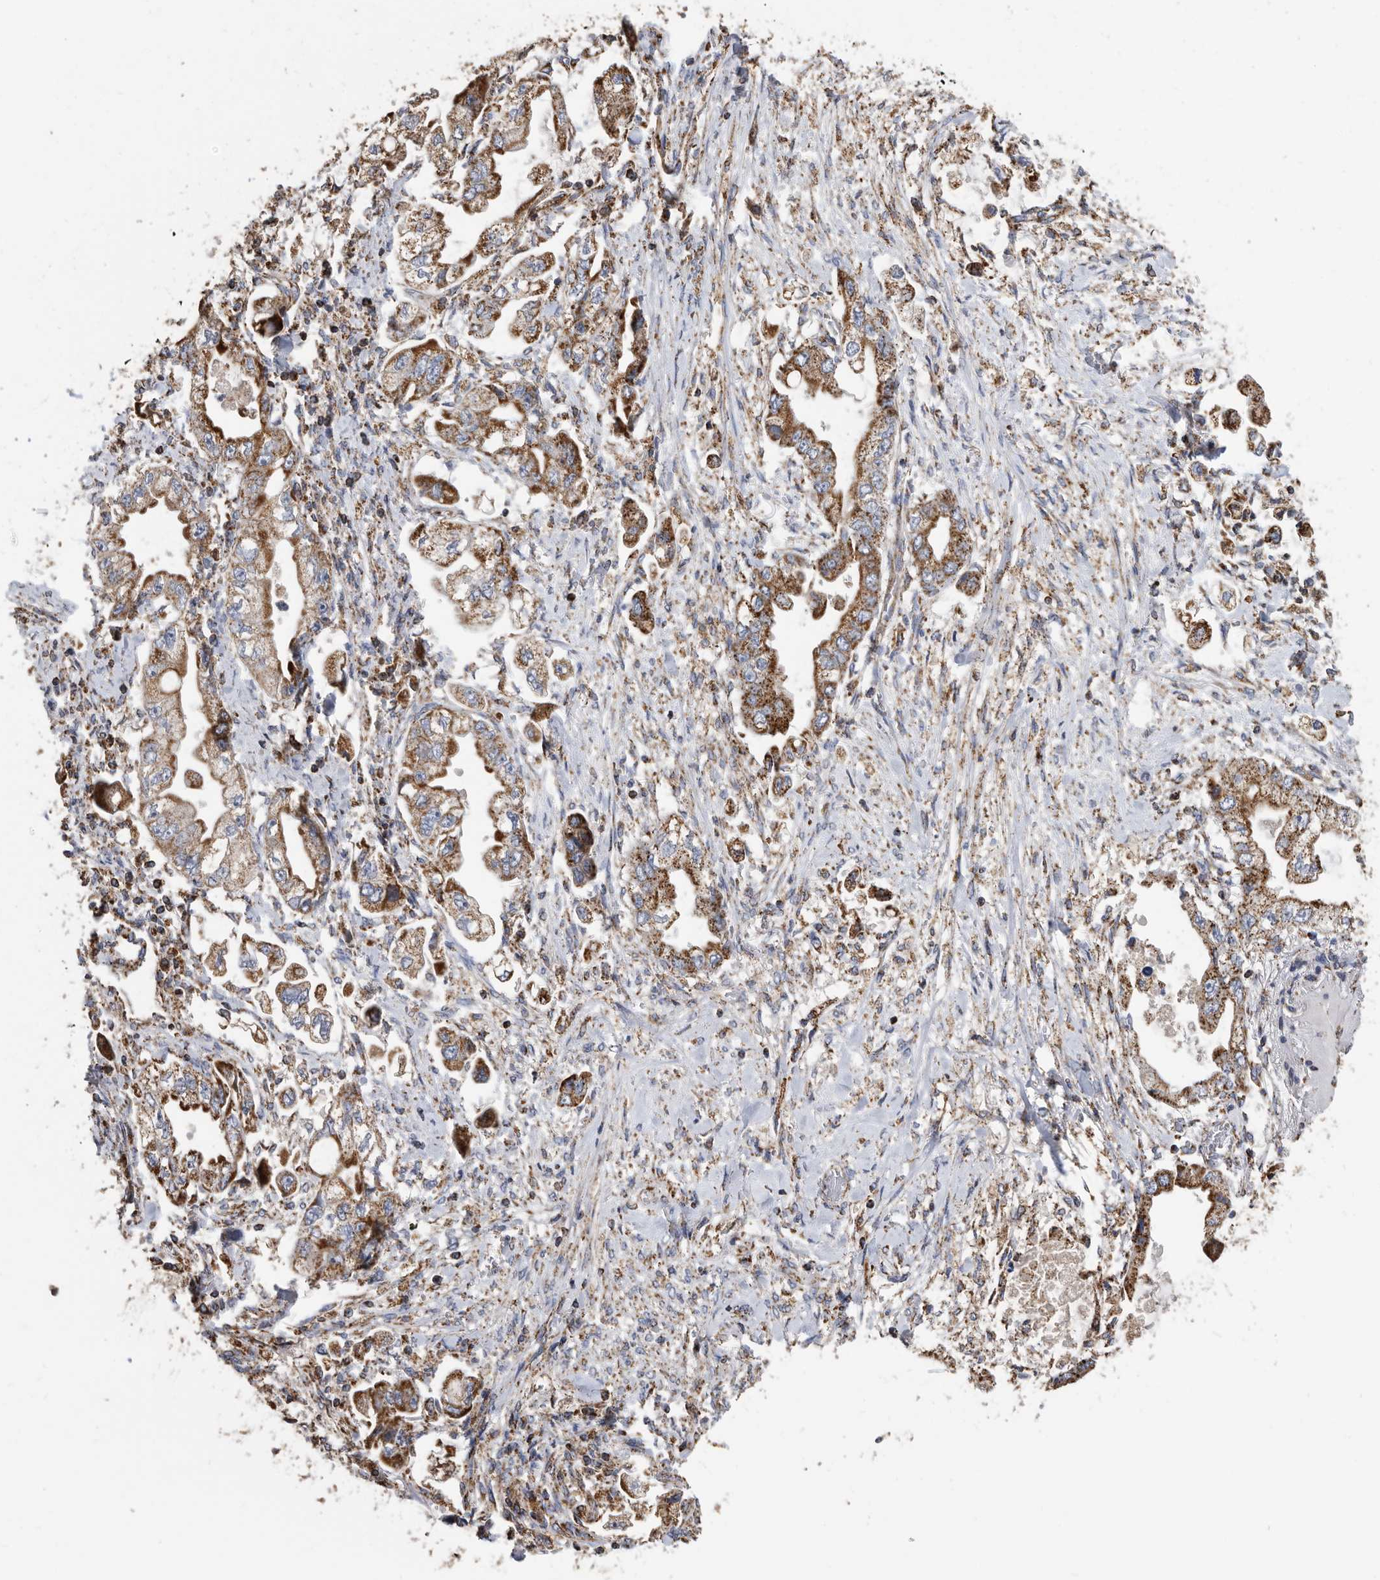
{"staining": {"intensity": "strong", "quantity": ">75%", "location": "cytoplasmic/membranous"}, "tissue": "stomach cancer", "cell_type": "Tumor cells", "image_type": "cancer", "snomed": [{"axis": "morphology", "description": "Adenocarcinoma, NOS"}, {"axis": "topography", "description": "Stomach"}], "caption": "Protein positivity by immunohistochemistry demonstrates strong cytoplasmic/membranous expression in approximately >75% of tumor cells in stomach adenocarcinoma. (Stains: DAB (3,3'-diaminobenzidine) in brown, nuclei in blue, Microscopy: brightfield microscopy at high magnification).", "gene": "WFDC1", "patient": {"sex": "male", "age": 62}}